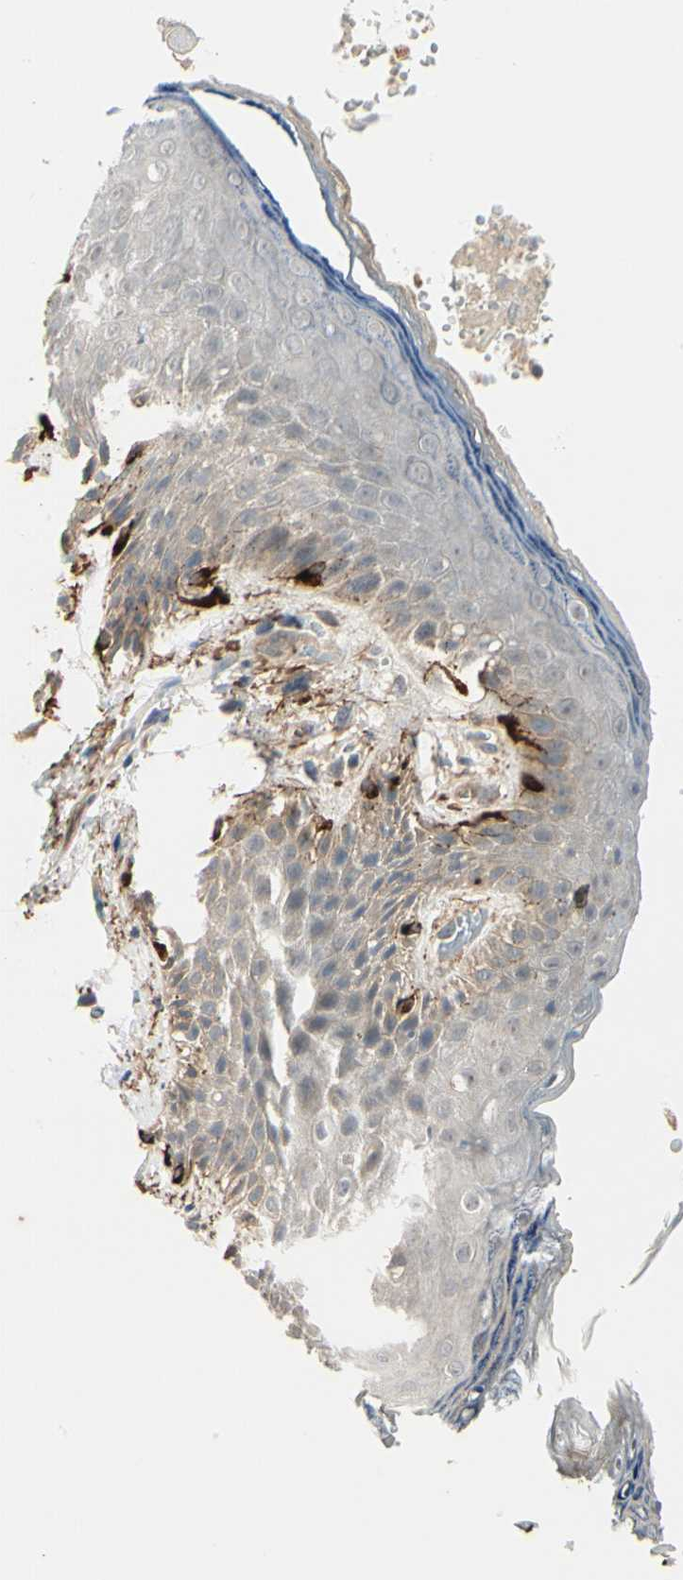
{"staining": {"intensity": "weak", "quantity": "25%-75%", "location": "cytoplasmic/membranous"}, "tissue": "skin", "cell_type": "Epidermal cells", "image_type": "normal", "snomed": [{"axis": "morphology", "description": "Normal tissue, NOS"}, {"axis": "topography", "description": "Anal"}], "caption": "Protein expression analysis of unremarkable human skin reveals weak cytoplasmic/membranous positivity in about 25%-75% of epidermal cells. (DAB IHC with brightfield microscopy, high magnification).", "gene": "F2R", "patient": {"sex": "female", "age": 46}}